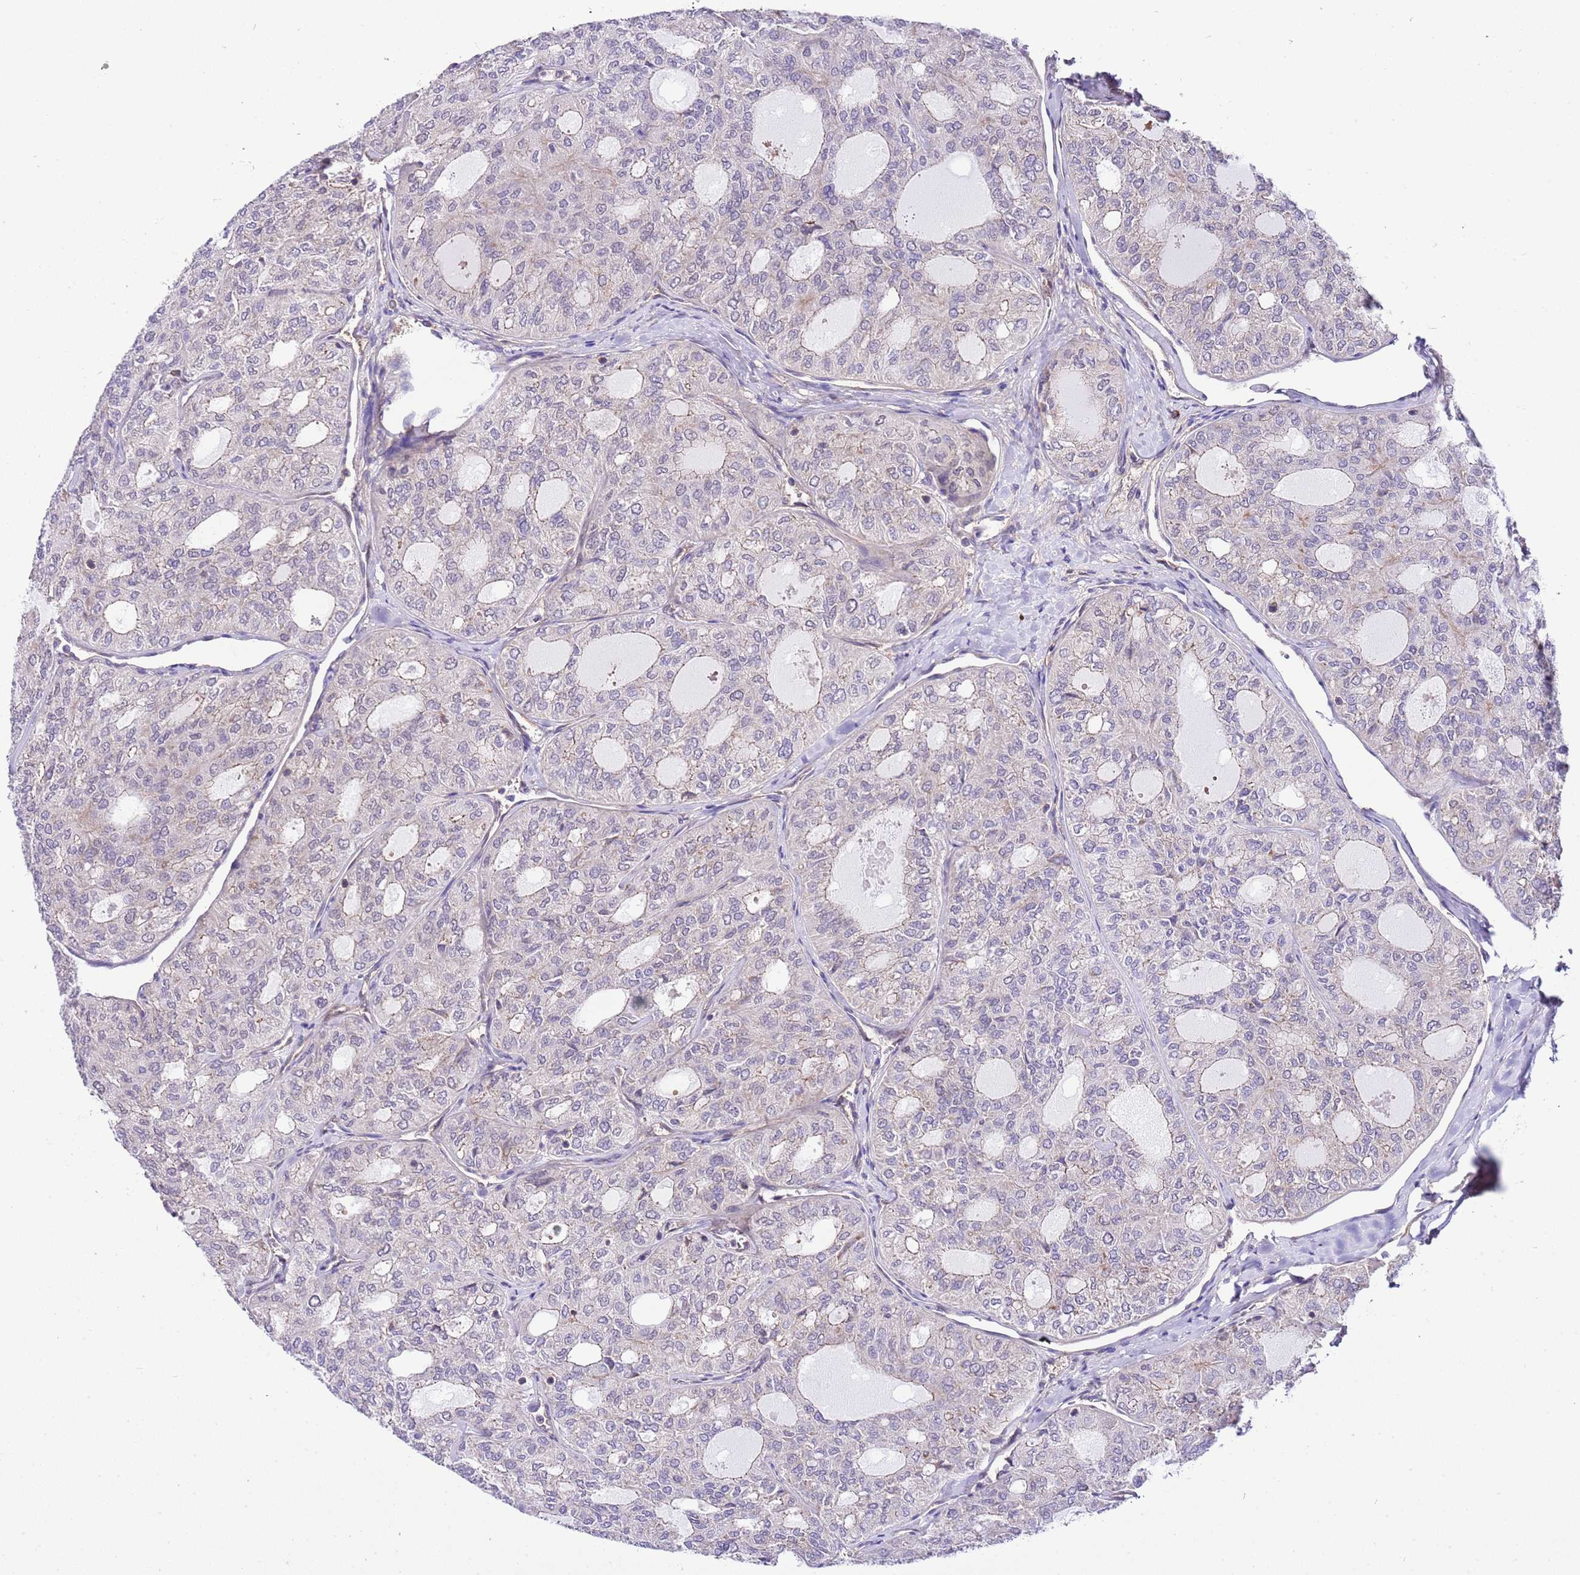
{"staining": {"intensity": "weak", "quantity": "<25%", "location": "cytoplasmic/membranous"}, "tissue": "thyroid cancer", "cell_type": "Tumor cells", "image_type": "cancer", "snomed": [{"axis": "morphology", "description": "Follicular adenoma carcinoma, NOS"}, {"axis": "topography", "description": "Thyroid gland"}], "caption": "This histopathology image is of thyroid follicular adenoma carcinoma stained with IHC to label a protein in brown with the nuclei are counter-stained blue. There is no positivity in tumor cells.", "gene": "DONSON", "patient": {"sex": "male", "age": 75}}